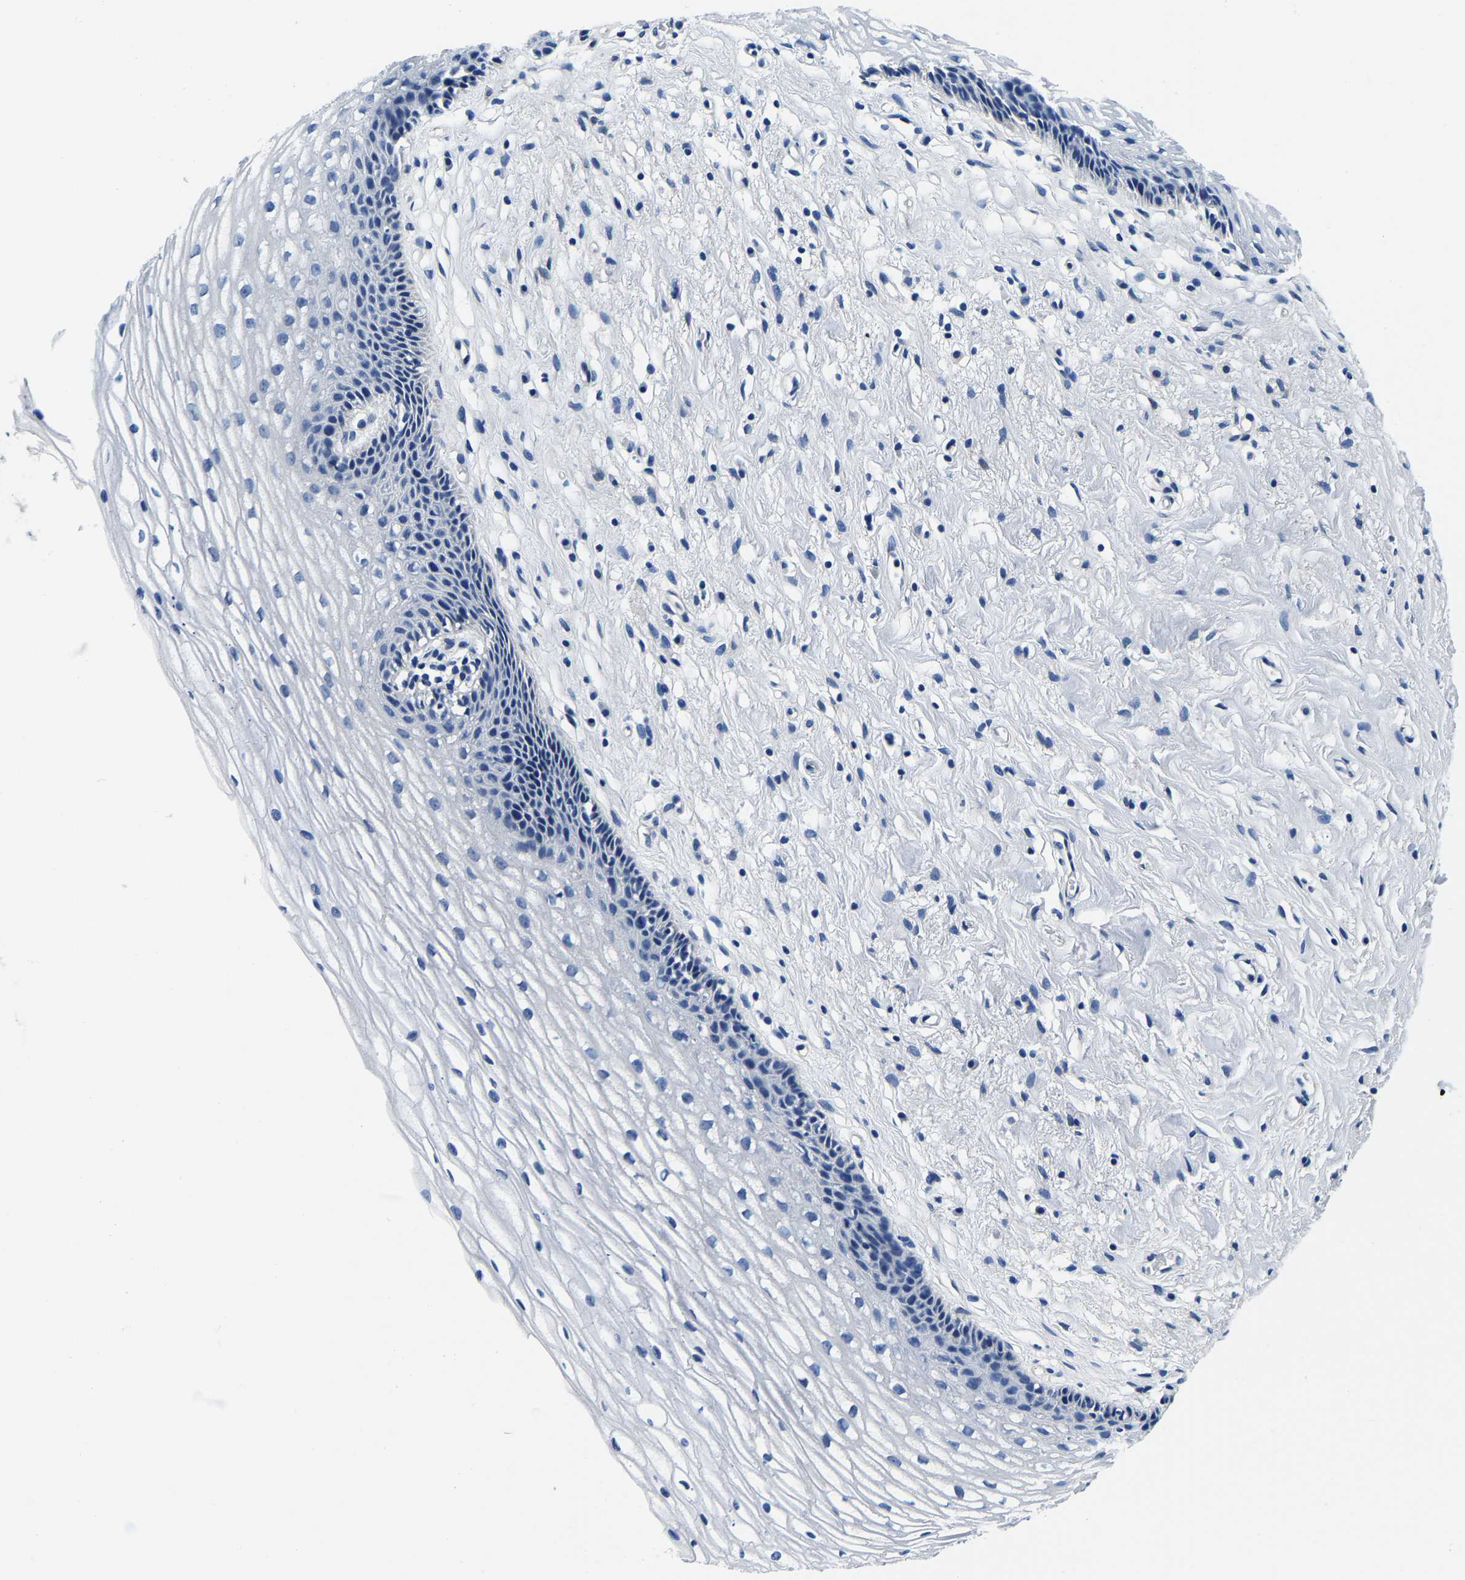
{"staining": {"intensity": "negative", "quantity": "none", "location": "none"}, "tissue": "cervix", "cell_type": "Glandular cells", "image_type": "normal", "snomed": [{"axis": "morphology", "description": "Normal tissue, NOS"}, {"axis": "topography", "description": "Cervix"}], "caption": "A high-resolution micrograph shows immunohistochemistry (IHC) staining of benign cervix, which shows no significant staining in glandular cells.", "gene": "ACO1", "patient": {"sex": "female", "age": 77}}